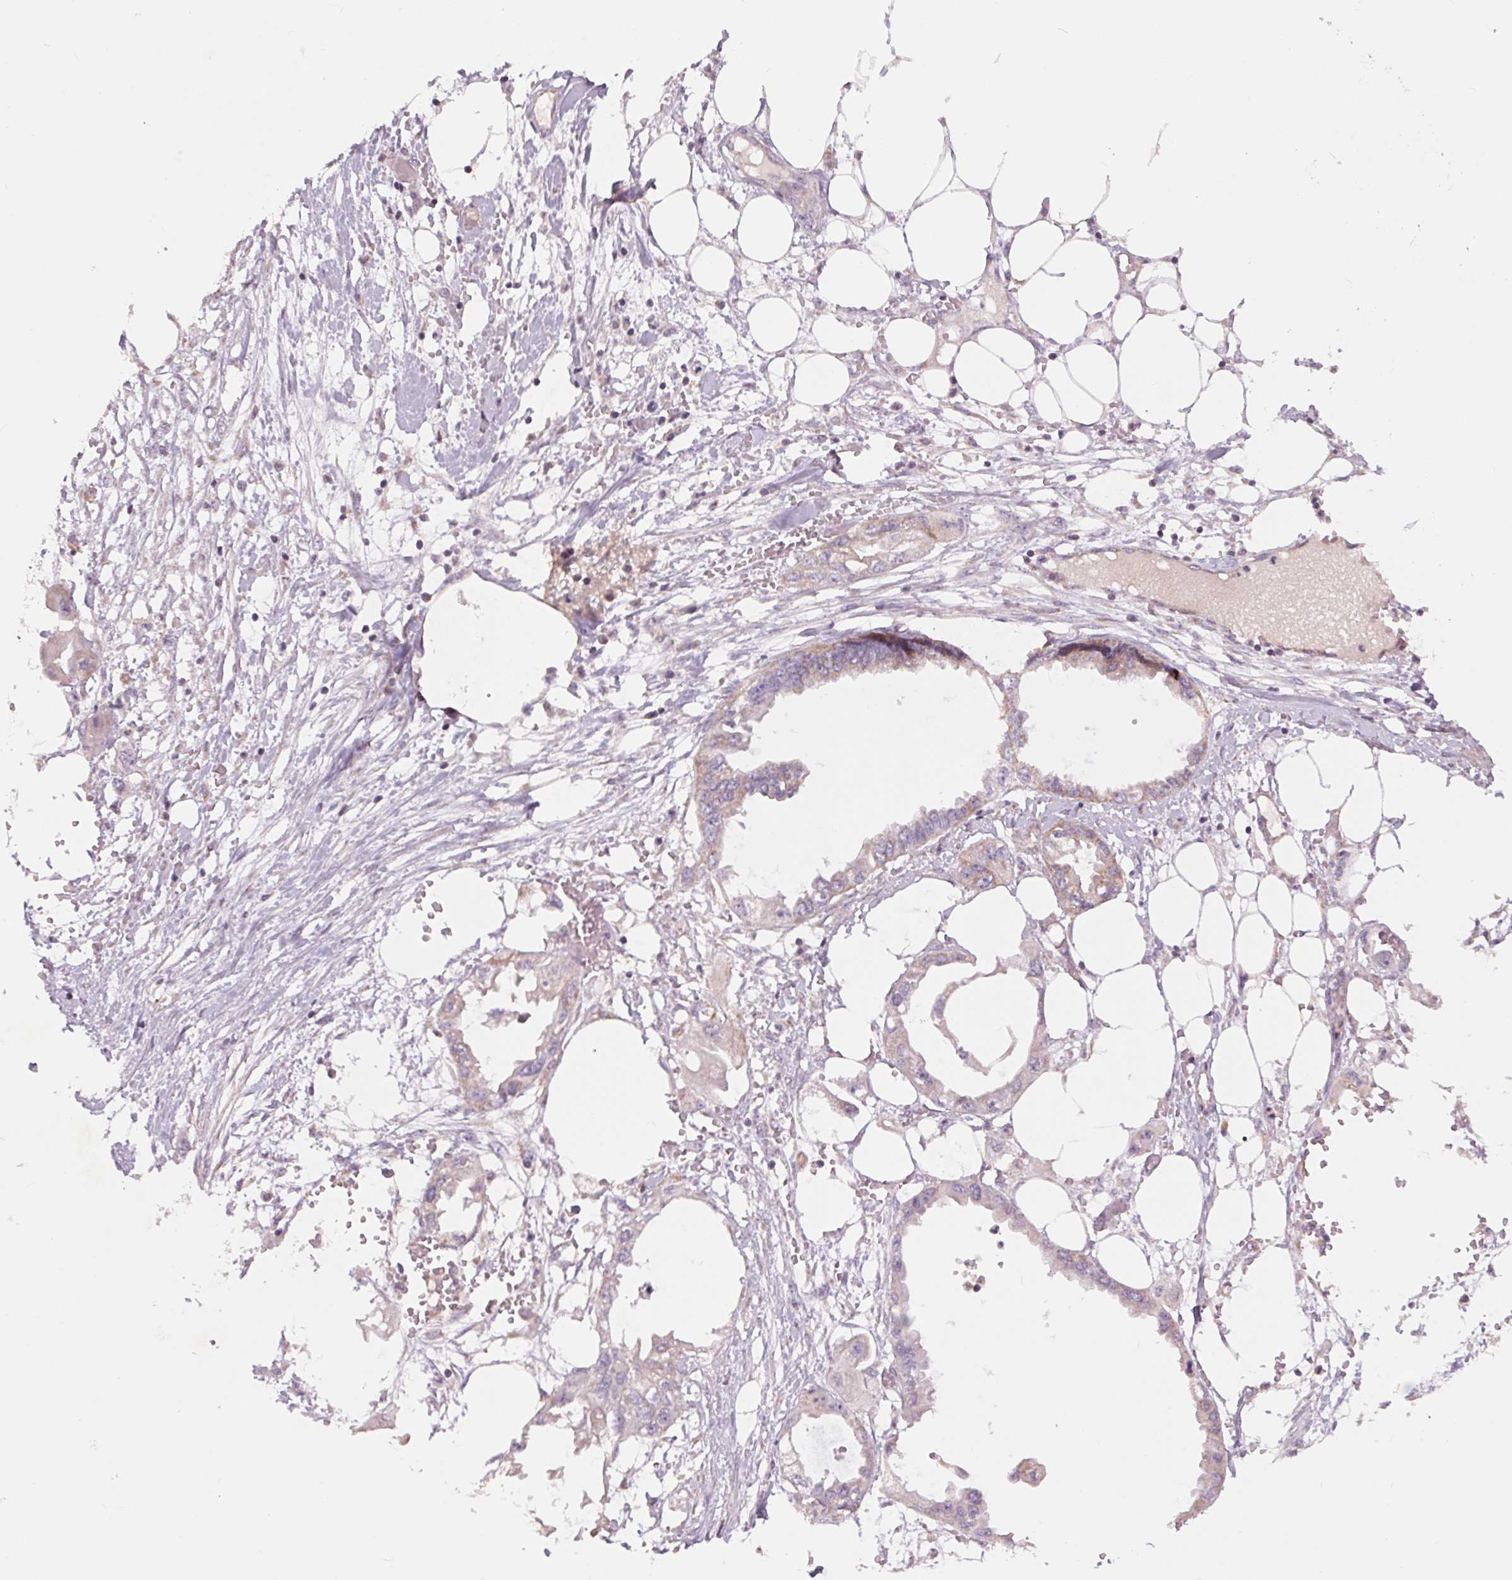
{"staining": {"intensity": "weak", "quantity": ">75%", "location": "cytoplasmic/membranous"}, "tissue": "endometrial cancer", "cell_type": "Tumor cells", "image_type": "cancer", "snomed": [{"axis": "morphology", "description": "Adenocarcinoma, NOS"}, {"axis": "morphology", "description": "Adenocarcinoma, metastatic, NOS"}, {"axis": "topography", "description": "Adipose tissue"}, {"axis": "topography", "description": "Endometrium"}], "caption": "Brown immunohistochemical staining in human endometrial cancer exhibits weak cytoplasmic/membranous positivity in approximately >75% of tumor cells.", "gene": "COX6A1", "patient": {"sex": "female", "age": 67}}